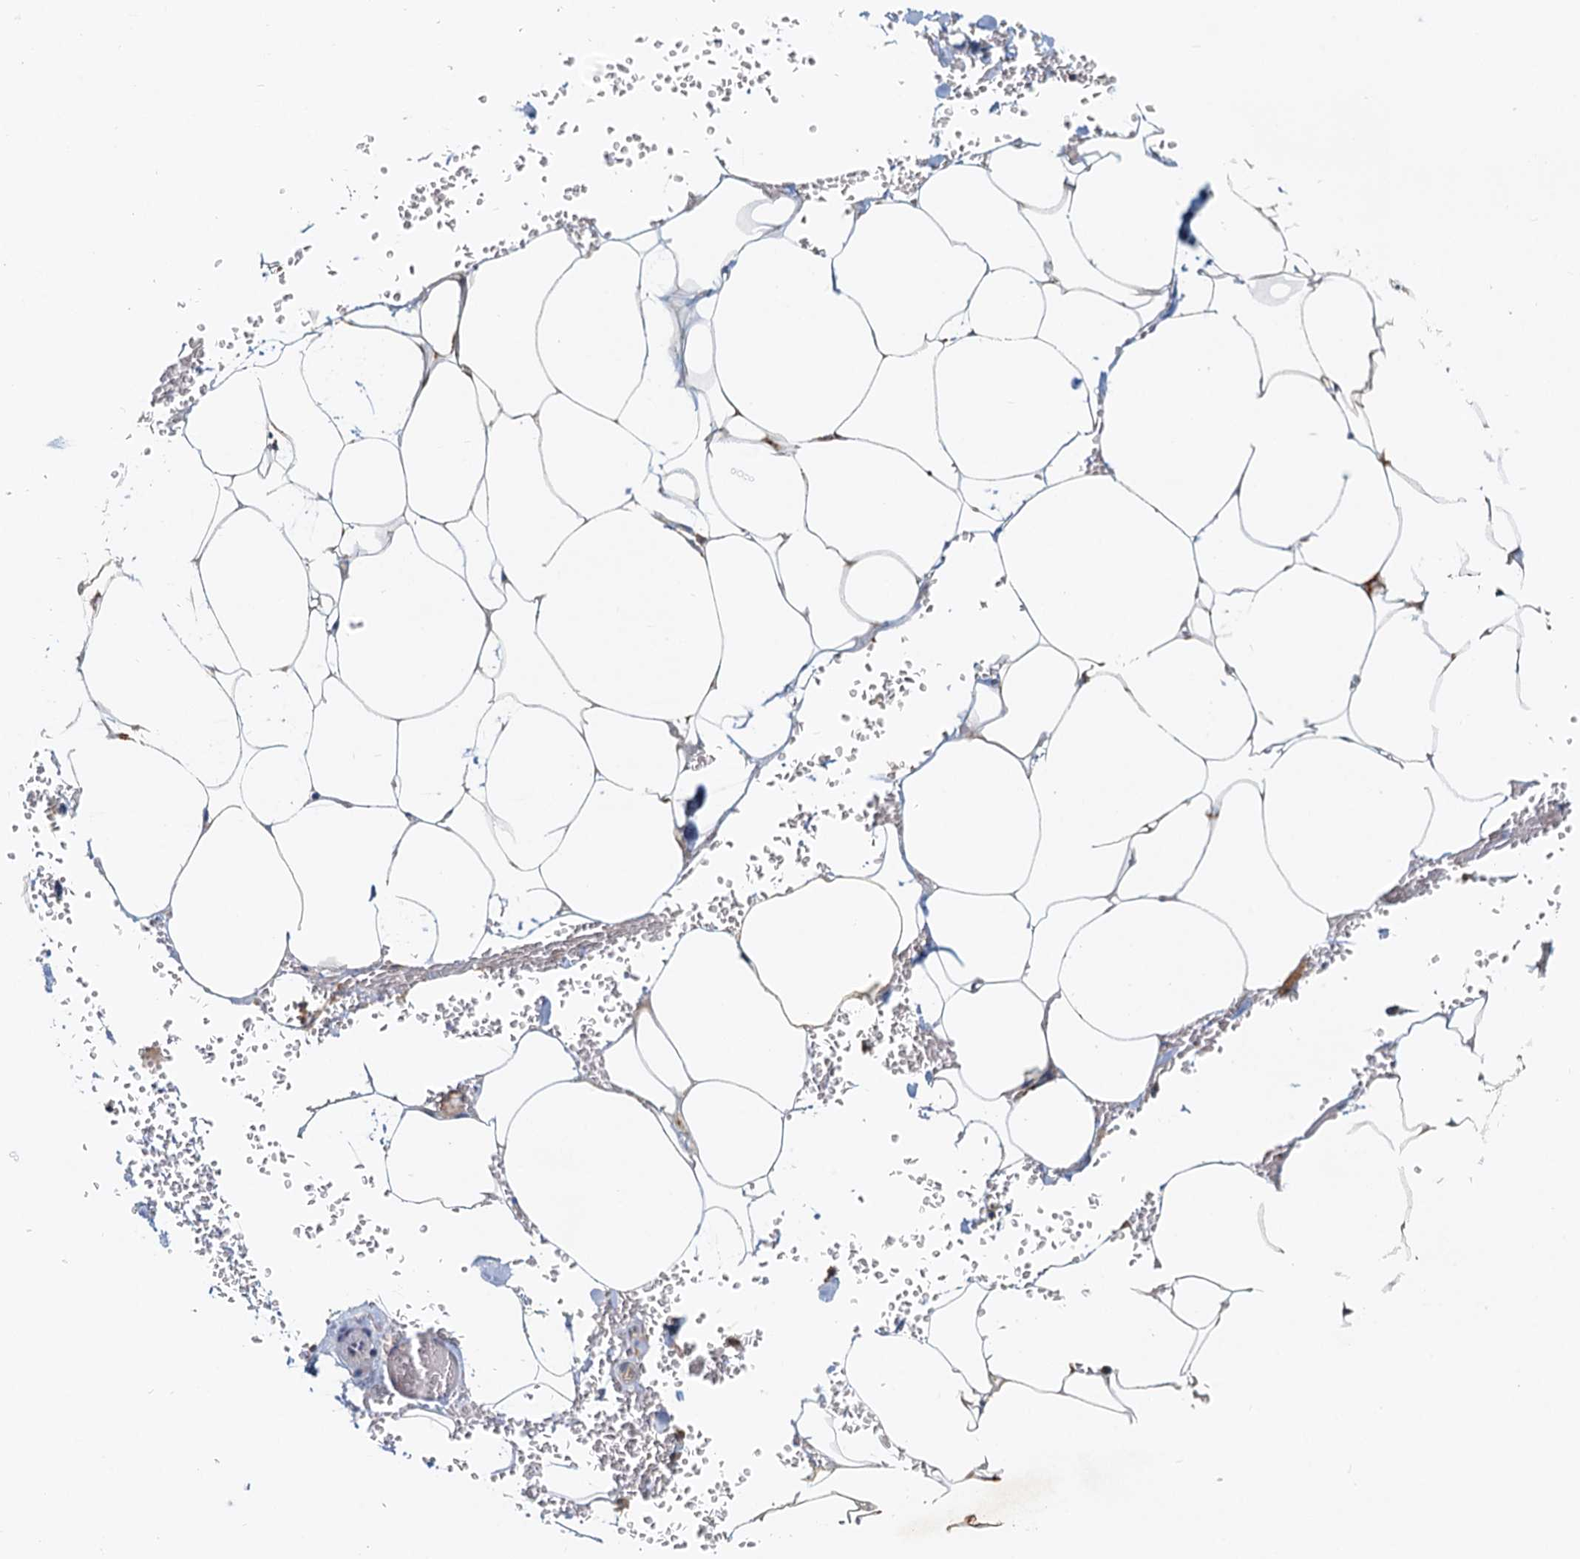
{"staining": {"intensity": "weak", "quantity": ">75%", "location": "cytoplasmic/membranous"}, "tissue": "adipose tissue", "cell_type": "Adipocytes", "image_type": "normal", "snomed": [{"axis": "morphology", "description": "Normal tissue, NOS"}, {"axis": "topography", "description": "Gallbladder"}, {"axis": "topography", "description": "Peripheral nerve tissue"}], "caption": "This micrograph shows IHC staining of unremarkable human adipose tissue, with low weak cytoplasmic/membranous positivity in approximately >75% of adipocytes.", "gene": "TOLLIP", "patient": {"sex": "male", "age": 38}}